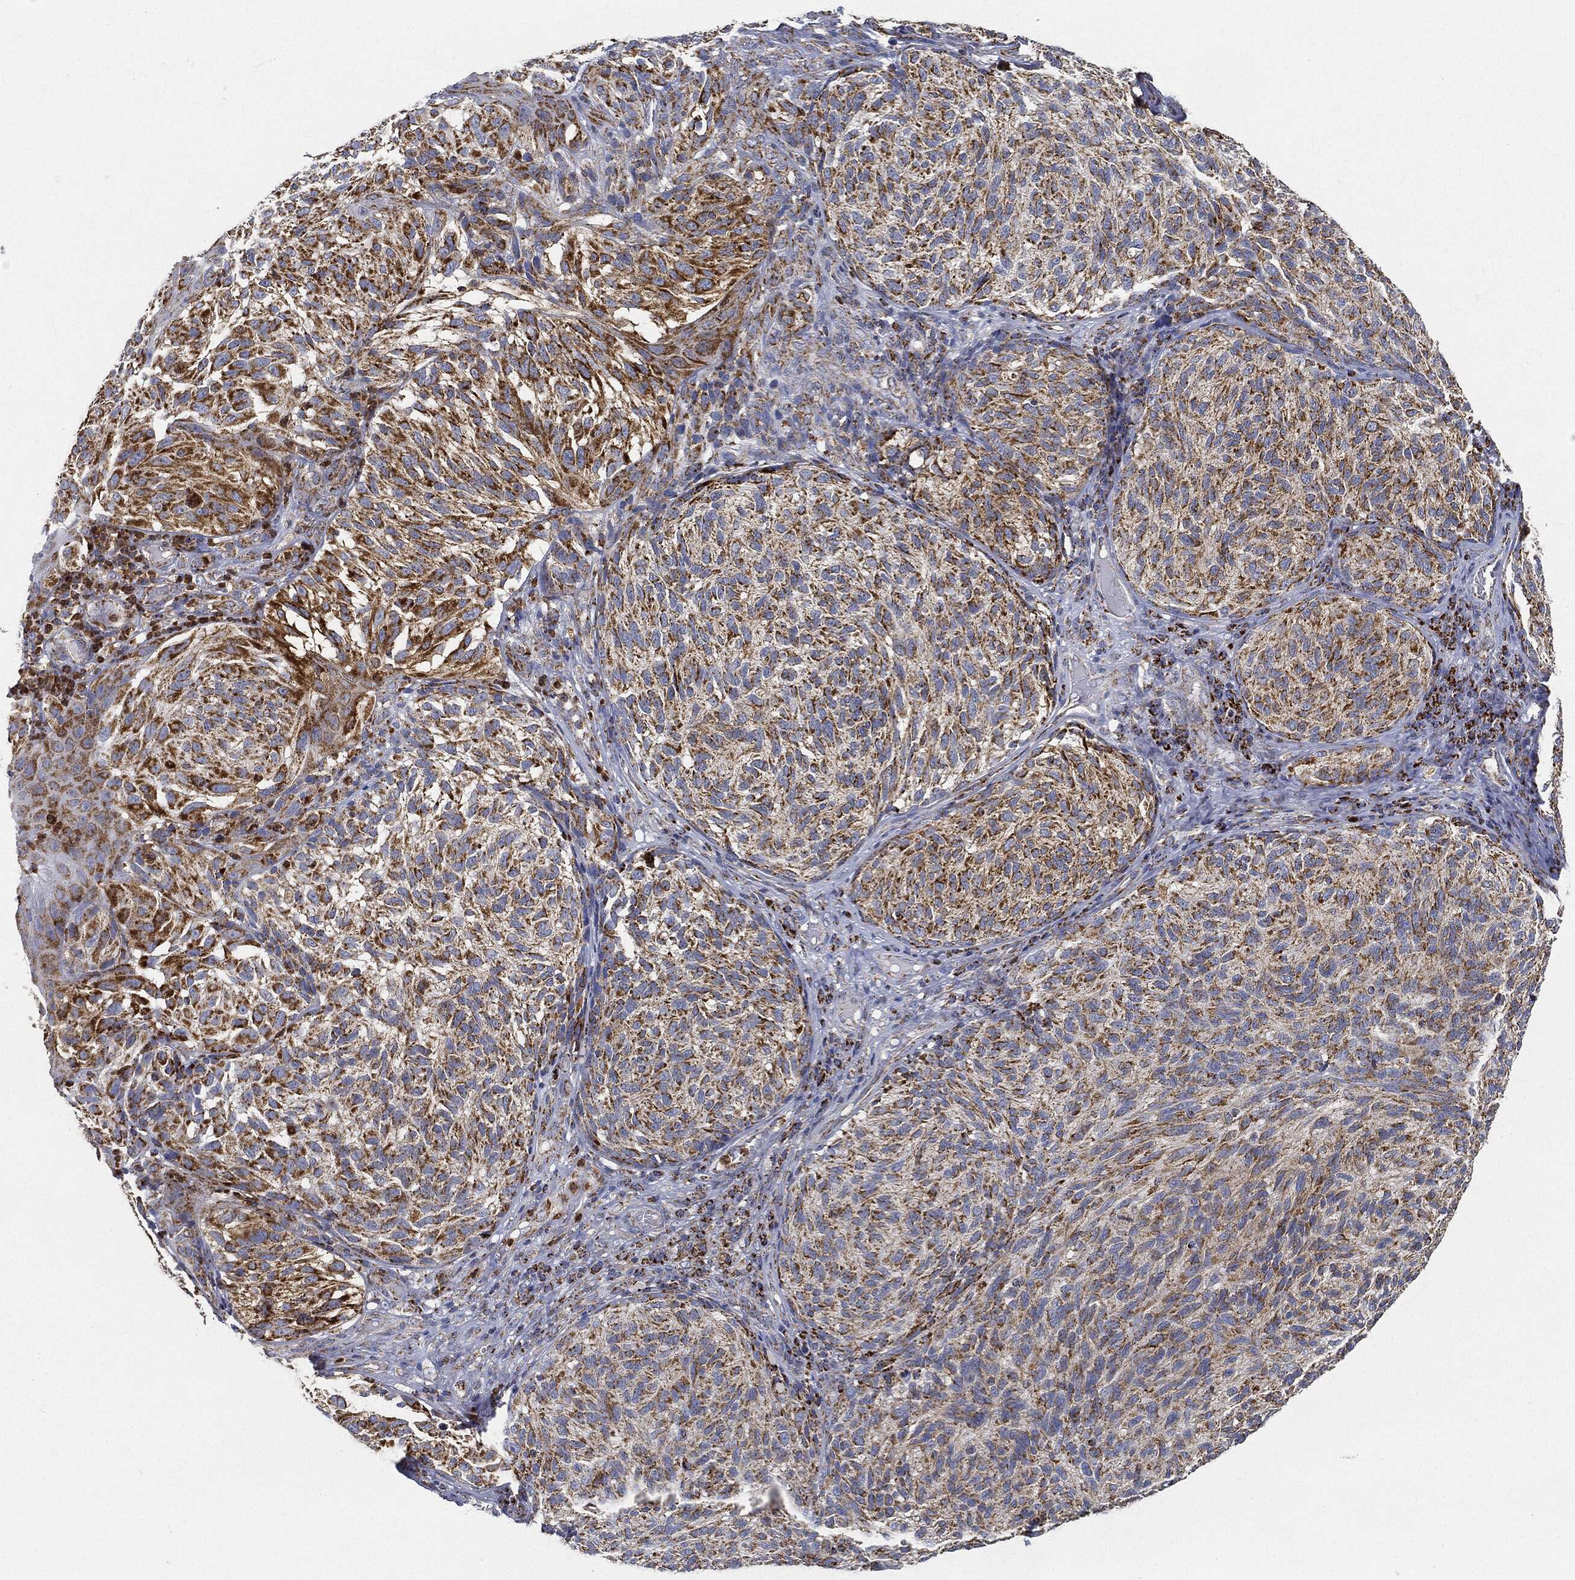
{"staining": {"intensity": "strong", "quantity": ">75%", "location": "cytoplasmic/membranous"}, "tissue": "melanoma", "cell_type": "Tumor cells", "image_type": "cancer", "snomed": [{"axis": "morphology", "description": "Malignant melanoma, NOS"}, {"axis": "topography", "description": "Skin"}], "caption": "Immunohistochemical staining of human melanoma shows high levels of strong cytoplasmic/membranous staining in approximately >75% of tumor cells.", "gene": "CAPN15", "patient": {"sex": "female", "age": 73}}